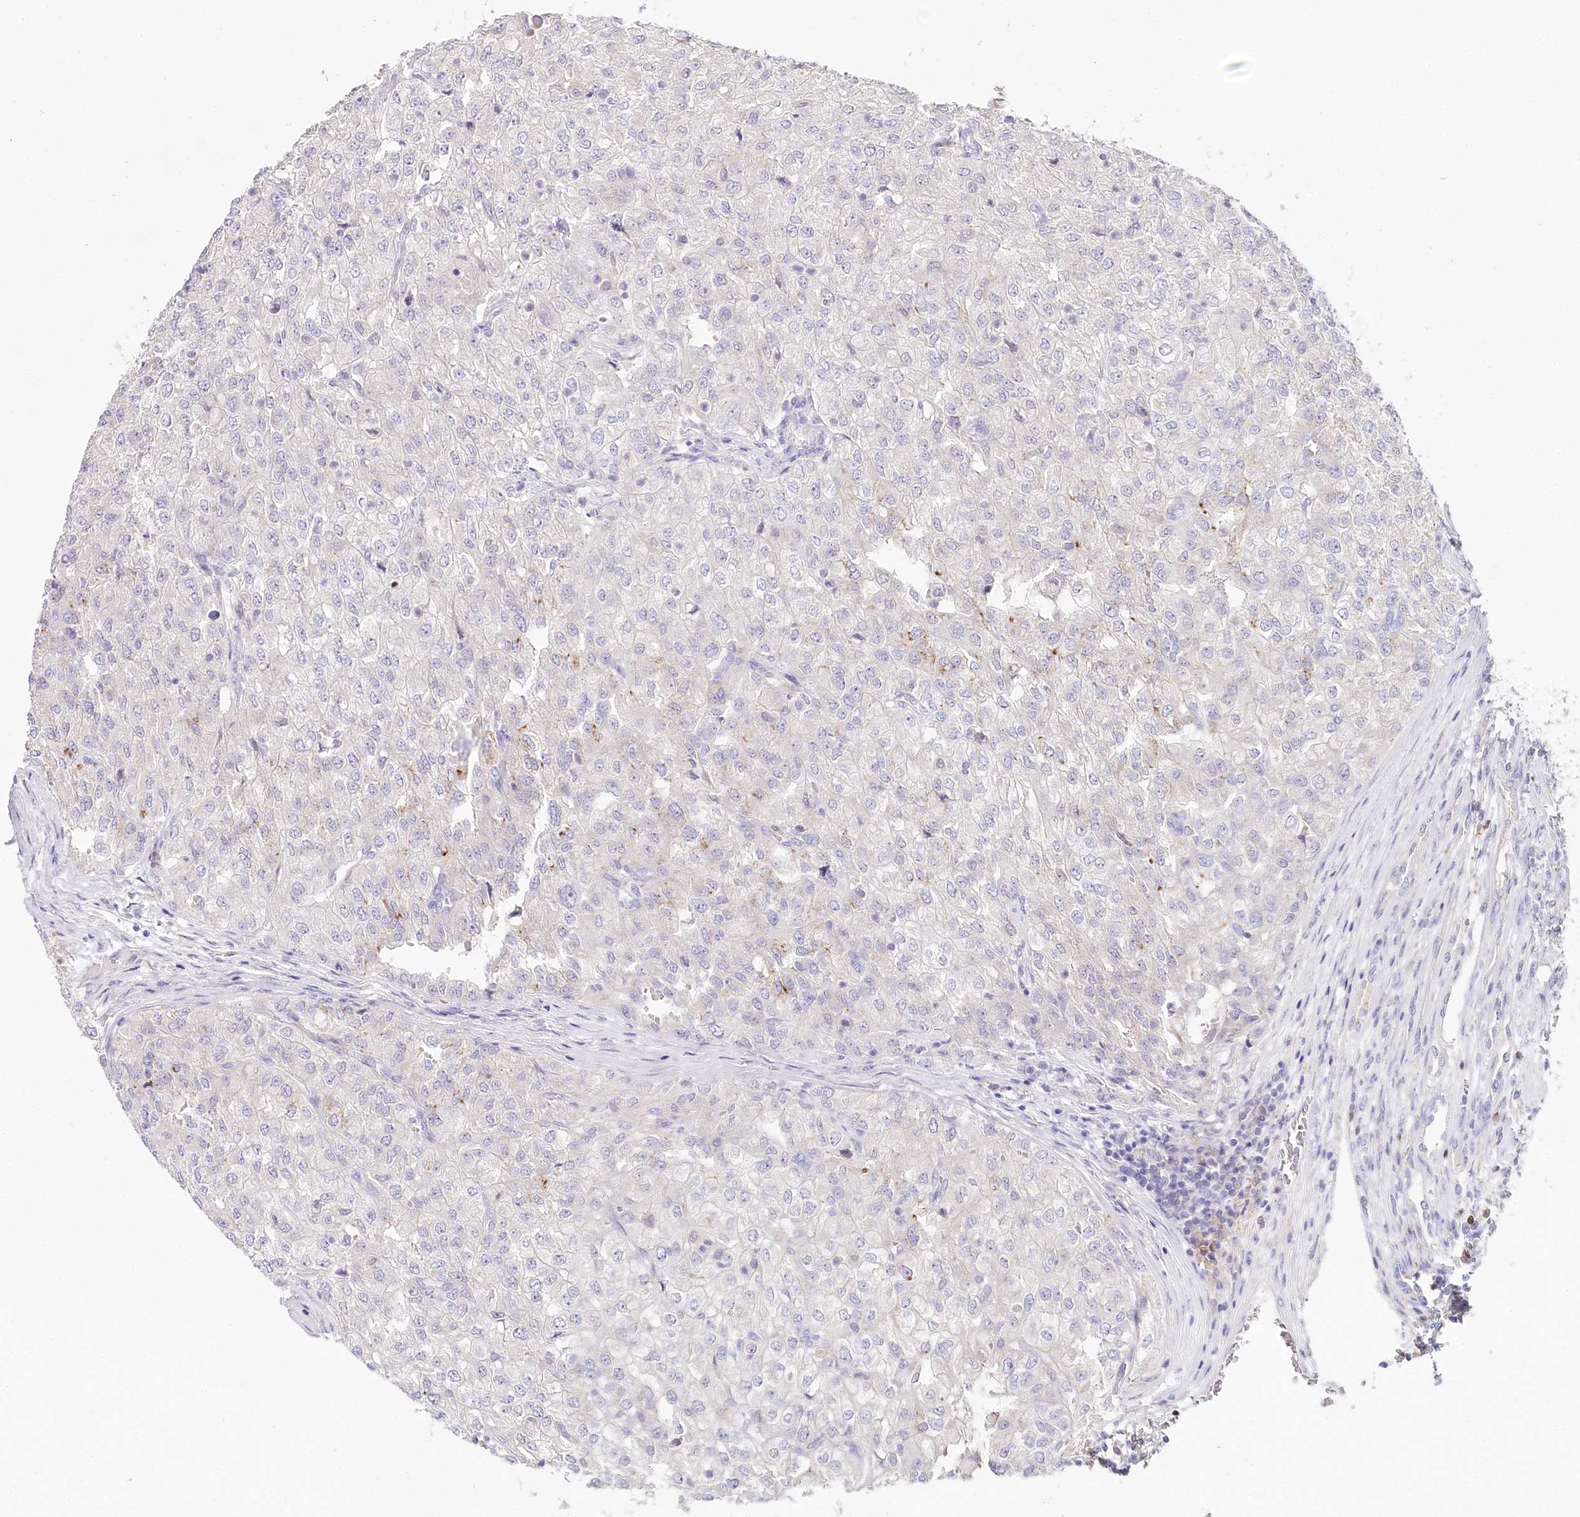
{"staining": {"intensity": "negative", "quantity": "none", "location": "none"}, "tissue": "renal cancer", "cell_type": "Tumor cells", "image_type": "cancer", "snomed": [{"axis": "morphology", "description": "Adenocarcinoma, NOS"}, {"axis": "topography", "description": "Kidney"}], "caption": "Immunohistochemical staining of human renal cancer (adenocarcinoma) displays no significant staining in tumor cells.", "gene": "DAPK1", "patient": {"sex": "female", "age": 54}}